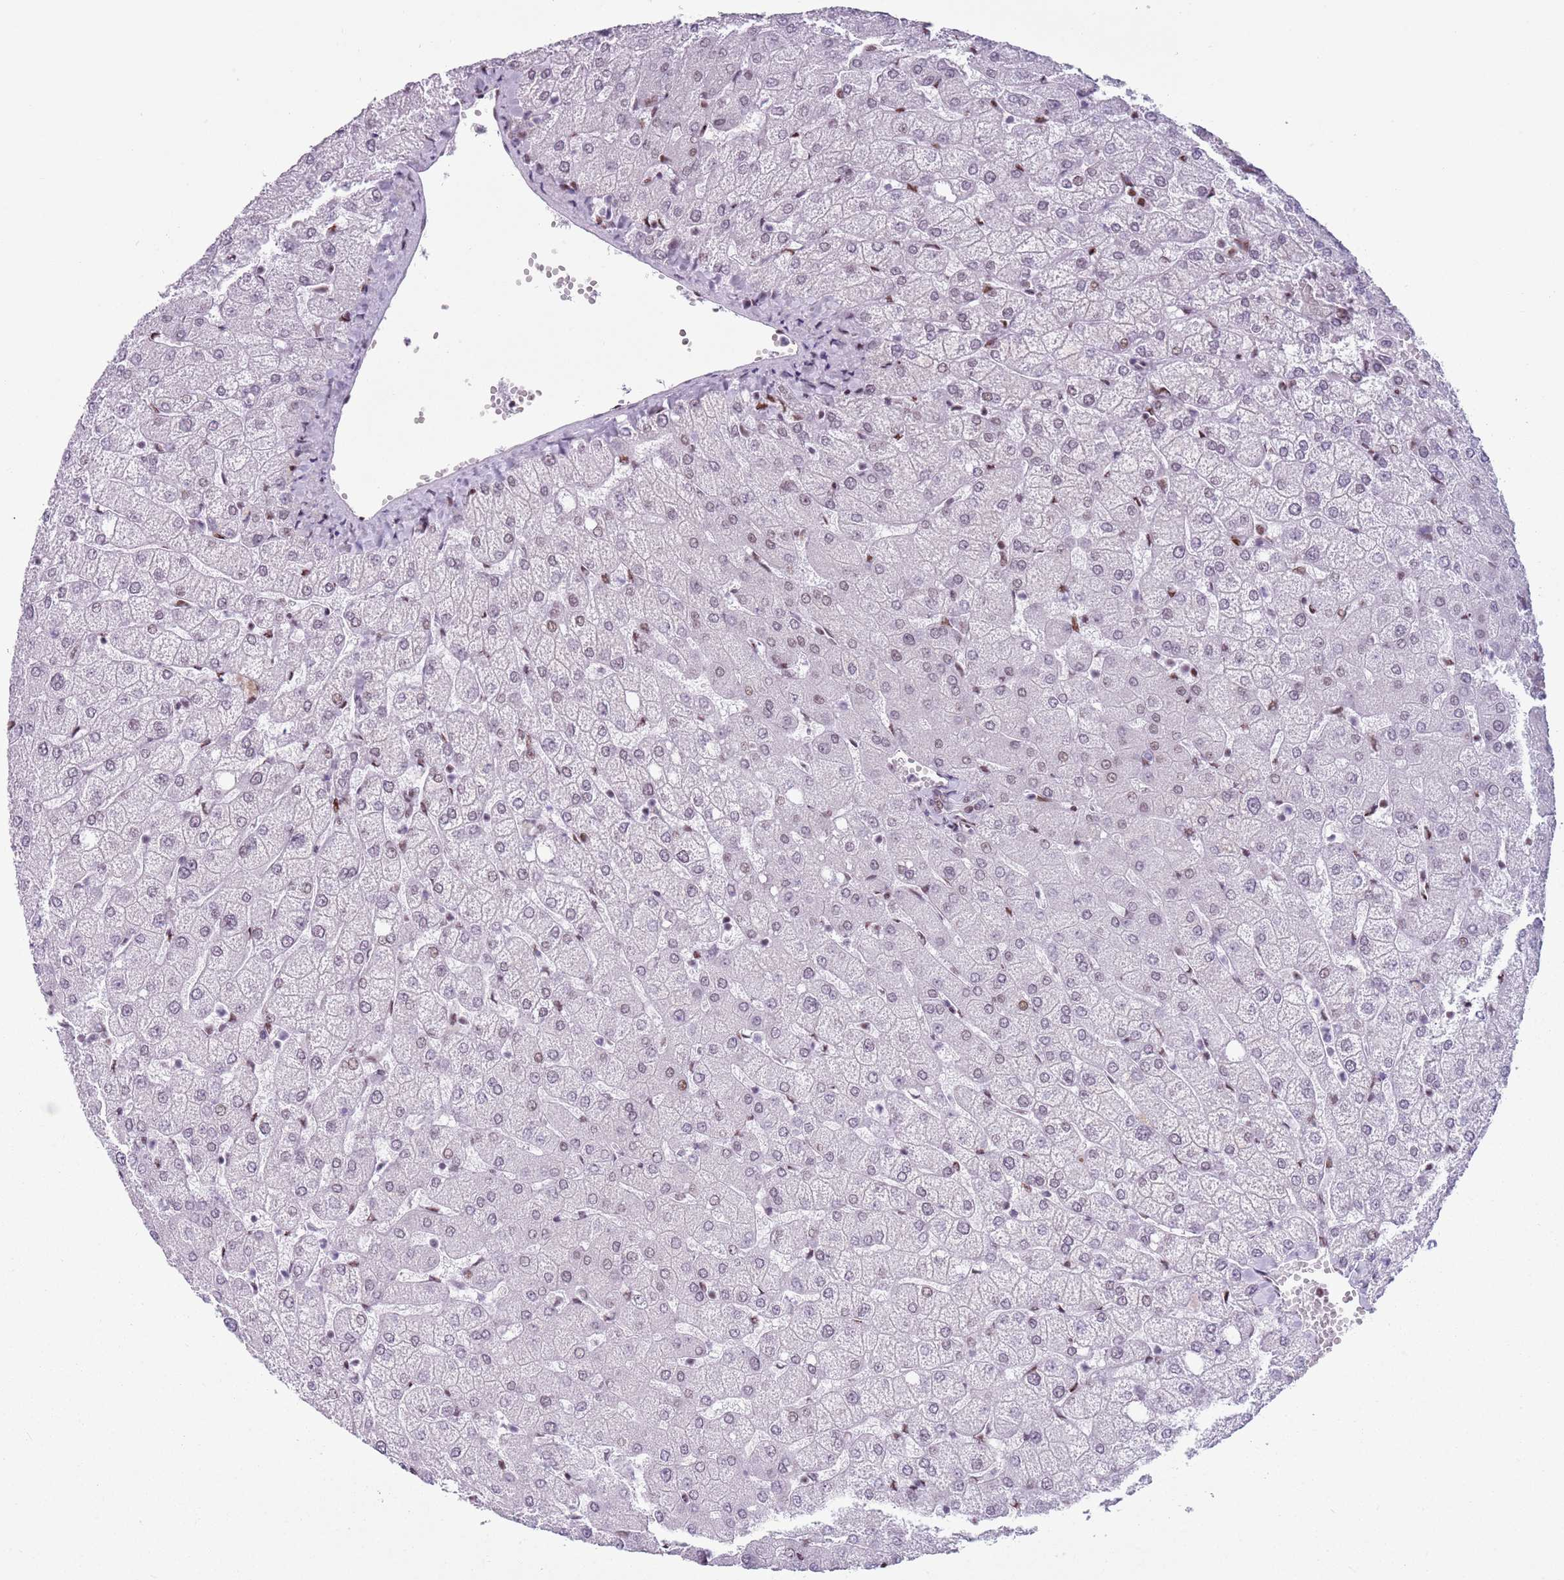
{"staining": {"intensity": "weak", "quantity": "25%-75%", "location": "nuclear"}, "tissue": "liver", "cell_type": "Cholangiocytes", "image_type": "normal", "snomed": [{"axis": "morphology", "description": "Normal tissue, NOS"}, {"axis": "topography", "description": "Liver"}], "caption": "Immunohistochemical staining of benign liver shows low levels of weak nuclear expression in approximately 25%-75% of cholangiocytes.", "gene": "FAM104B", "patient": {"sex": "female", "age": 54}}